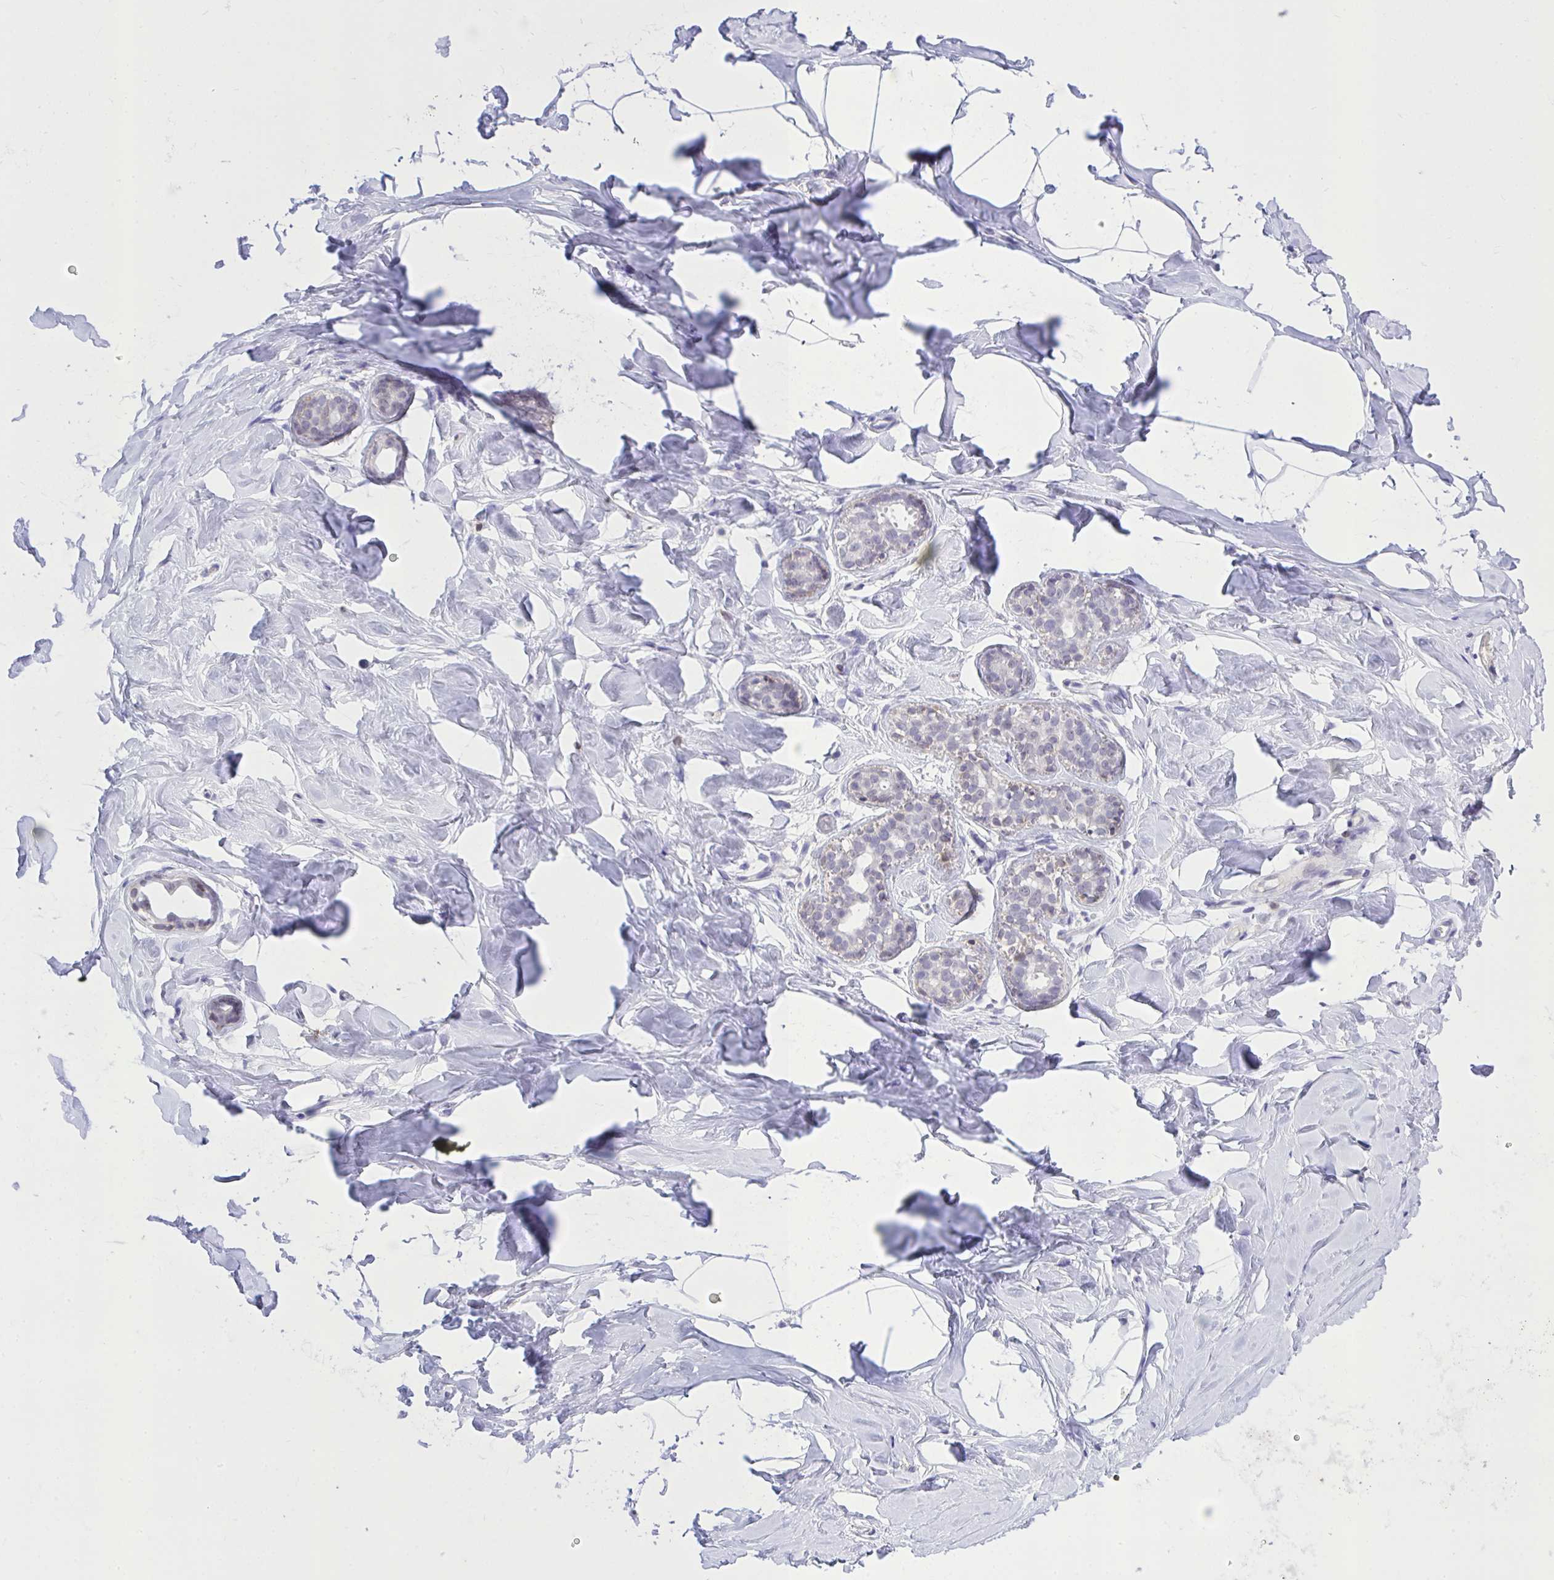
{"staining": {"intensity": "negative", "quantity": "none", "location": "none"}, "tissue": "breast", "cell_type": "Adipocytes", "image_type": "normal", "snomed": [{"axis": "morphology", "description": "Normal tissue, NOS"}, {"axis": "topography", "description": "Breast"}], "caption": "Immunohistochemical staining of unremarkable human breast demonstrates no significant expression in adipocytes. (DAB immunohistochemistry with hematoxylin counter stain).", "gene": "CXCL8", "patient": {"sex": "female", "age": 32}}